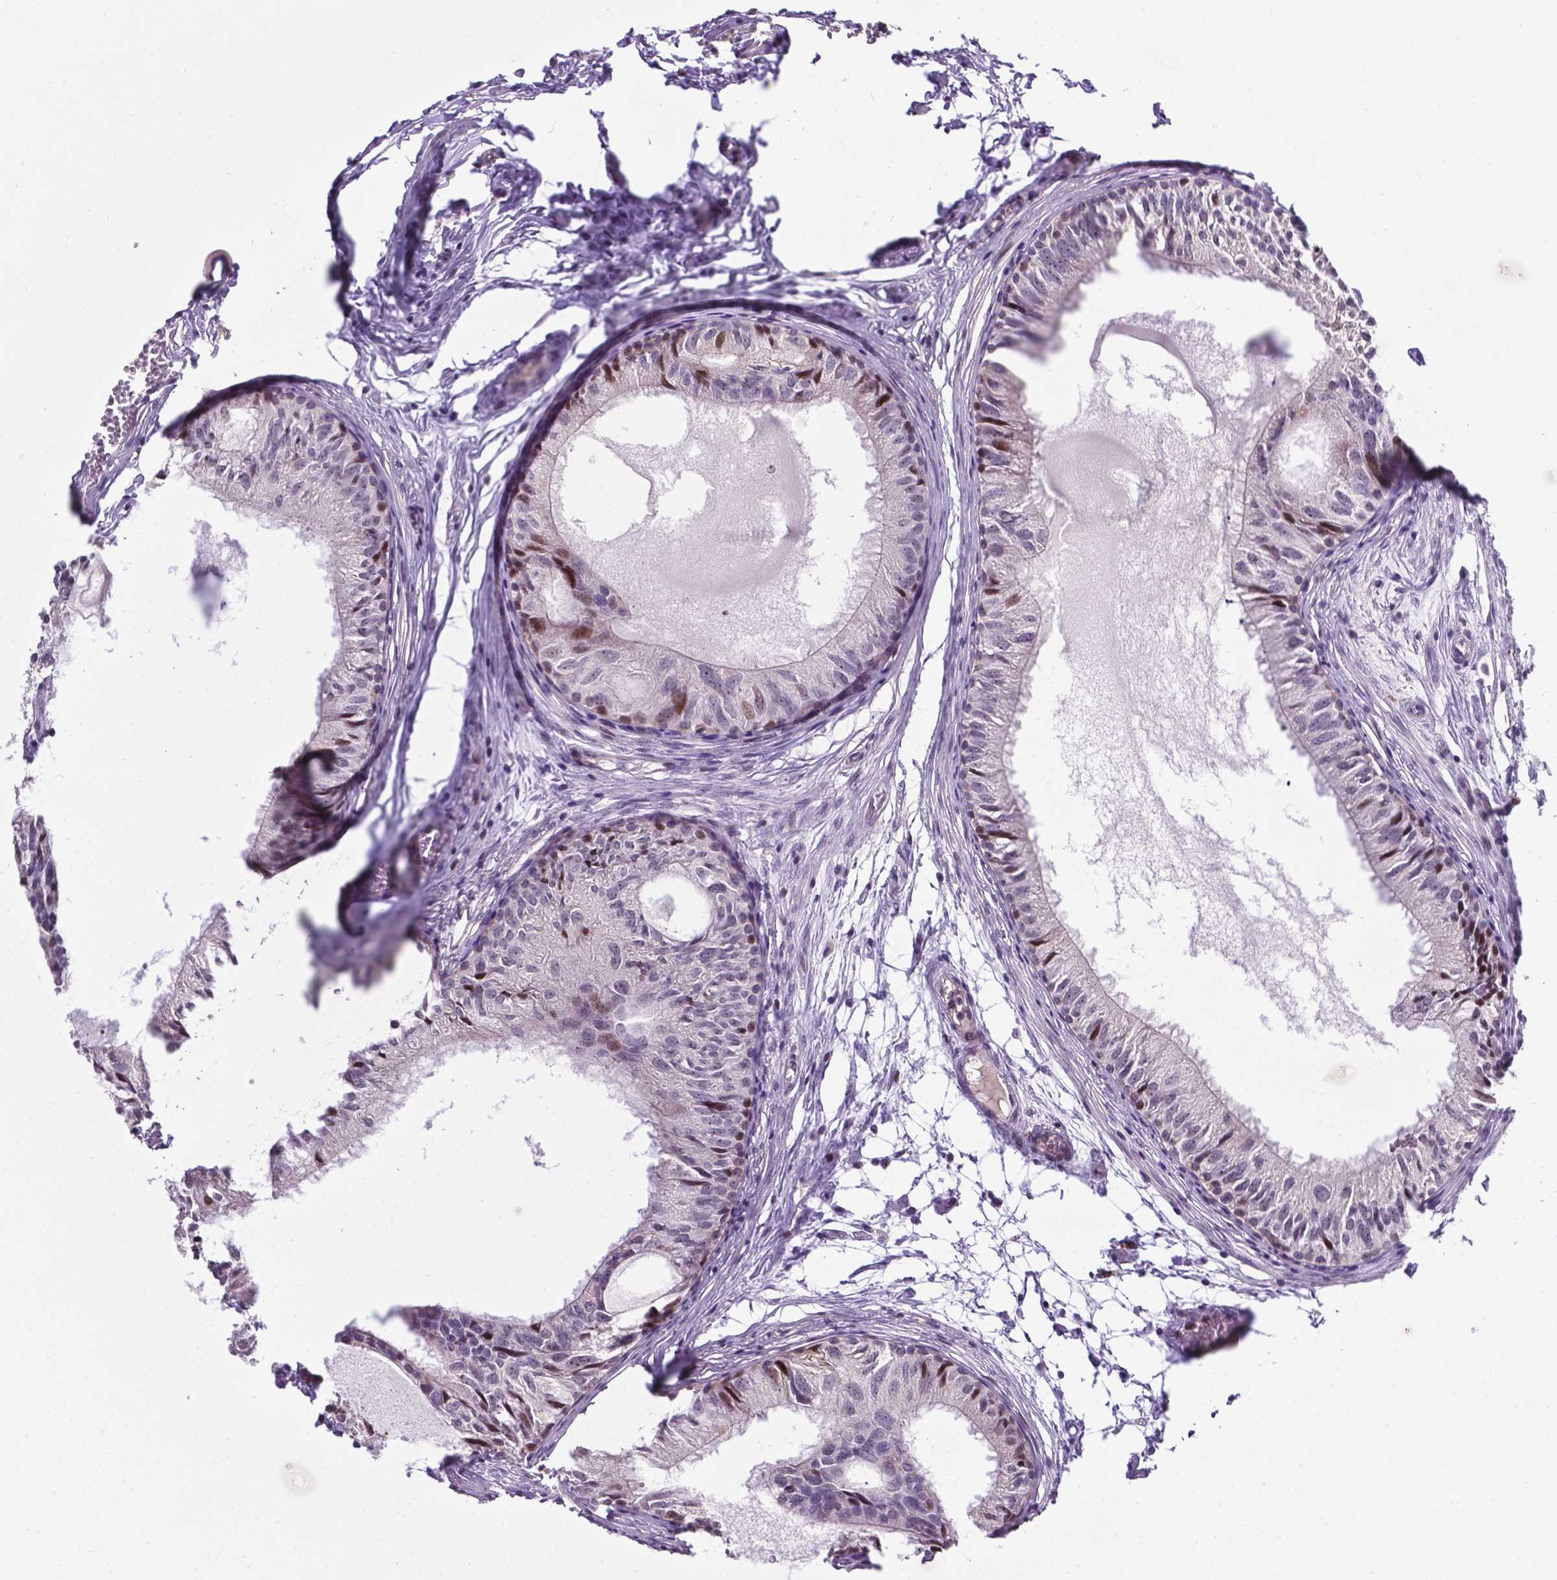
{"staining": {"intensity": "moderate", "quantity": "<25%", "location": "nuclear"}, "tissue": "epididymis", "cell_type": "Glandular cells", "image_type": "normal", "snomed": [{"axis": "morphology", "description": "Normal tissue, NOS"}, {"axis": "topography", "description": "Epididymis"}], "caption": "High-power microscopy captured an IHC image of normal epididymis, revealing moderate nuclear positivity in about <25% of glandular cells.", "gene": "SMAD2", "patient": {"sex": "male", "age": 25}}